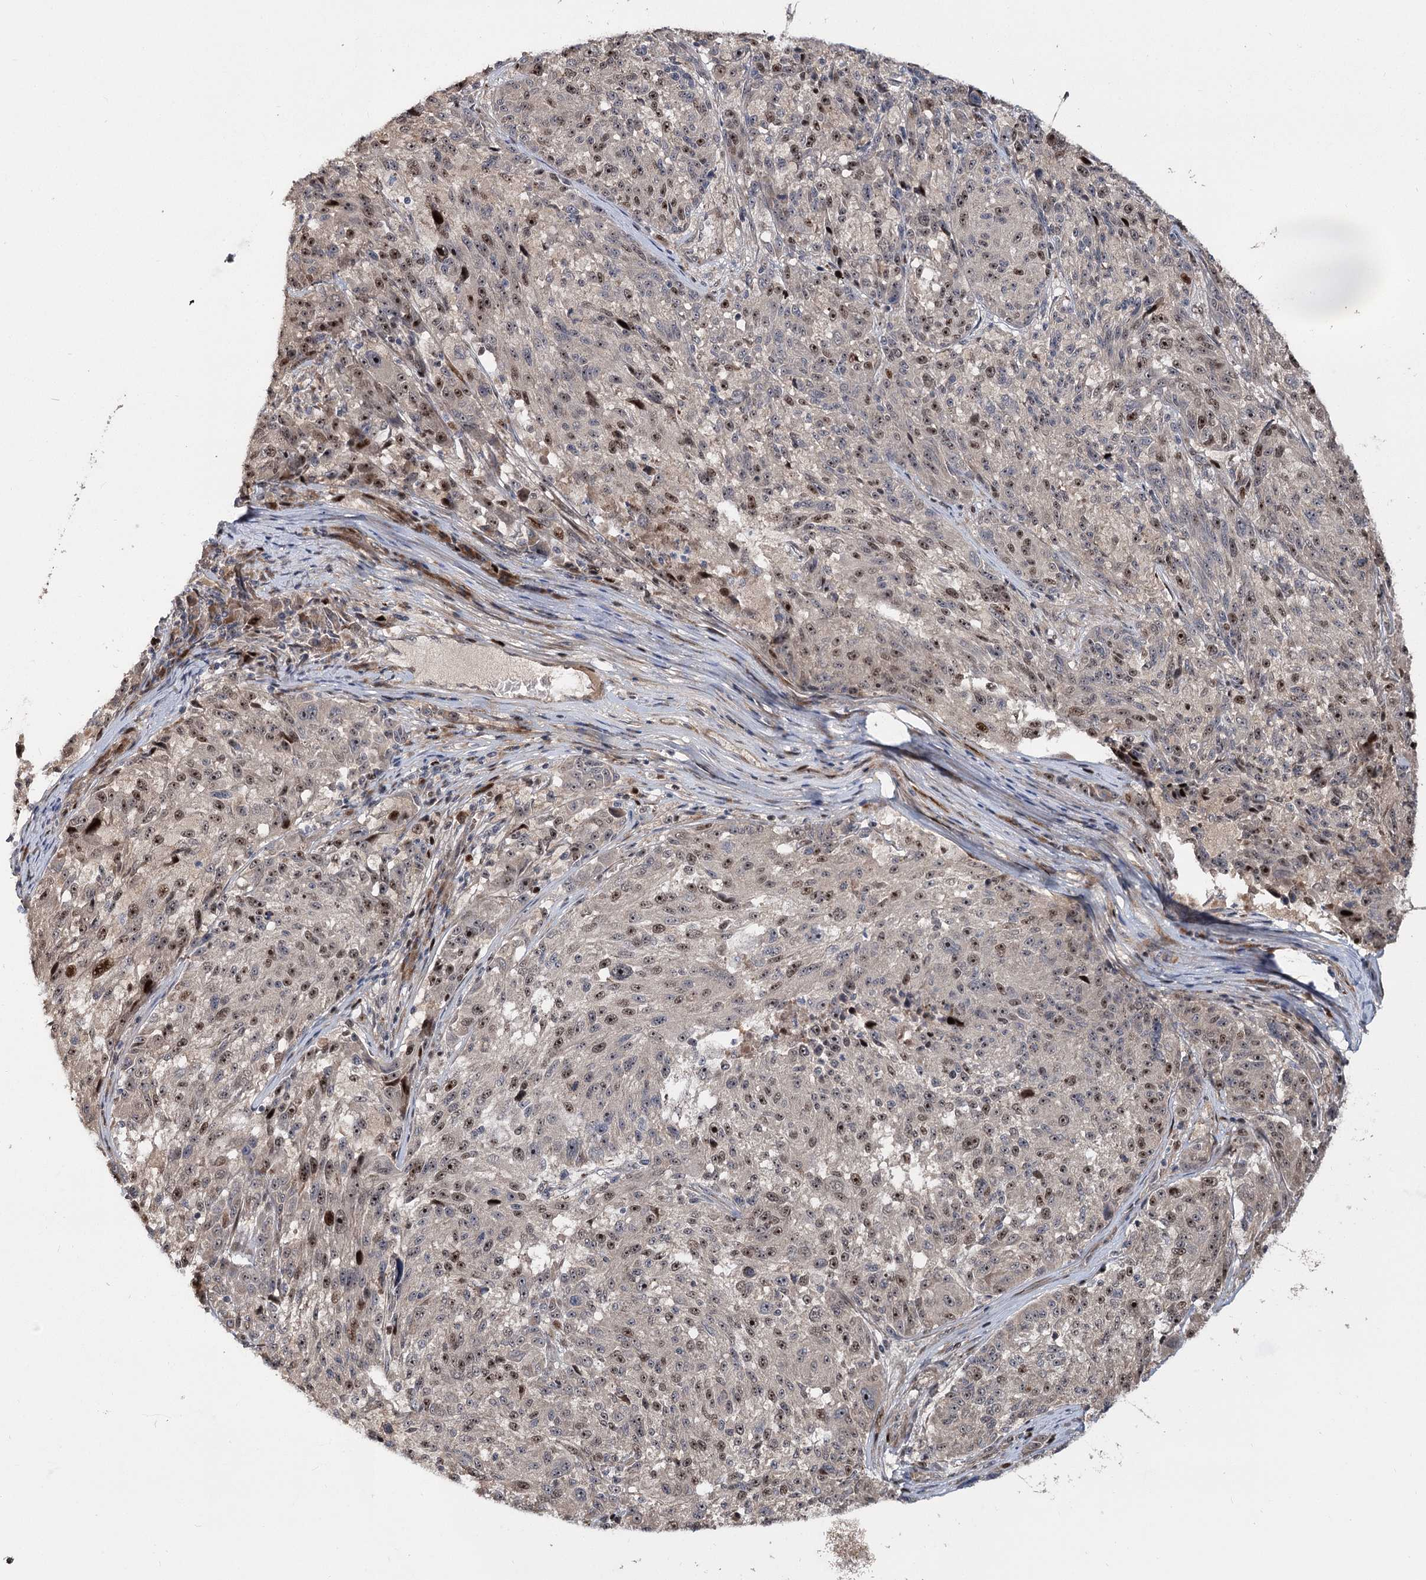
{"staining": {"intensity": "moderate", "quantity": "25%-75%", "location": "nuclear"}, "tissue": "melanoma", "cell_type": "Tumor cells", "image_type": "cancer", "snomed": [{"axis": "morphology", "description": "Malignant melanoma, NOS"}, {"axis": "topography", "description": "Skin"}], "caption": "Melanoma tissue reveals moderate nuclear staining in about 25%-75% of tumor cells", "gene": "PIK3C2A", "patient": {"sex": "male", "age": 53}}